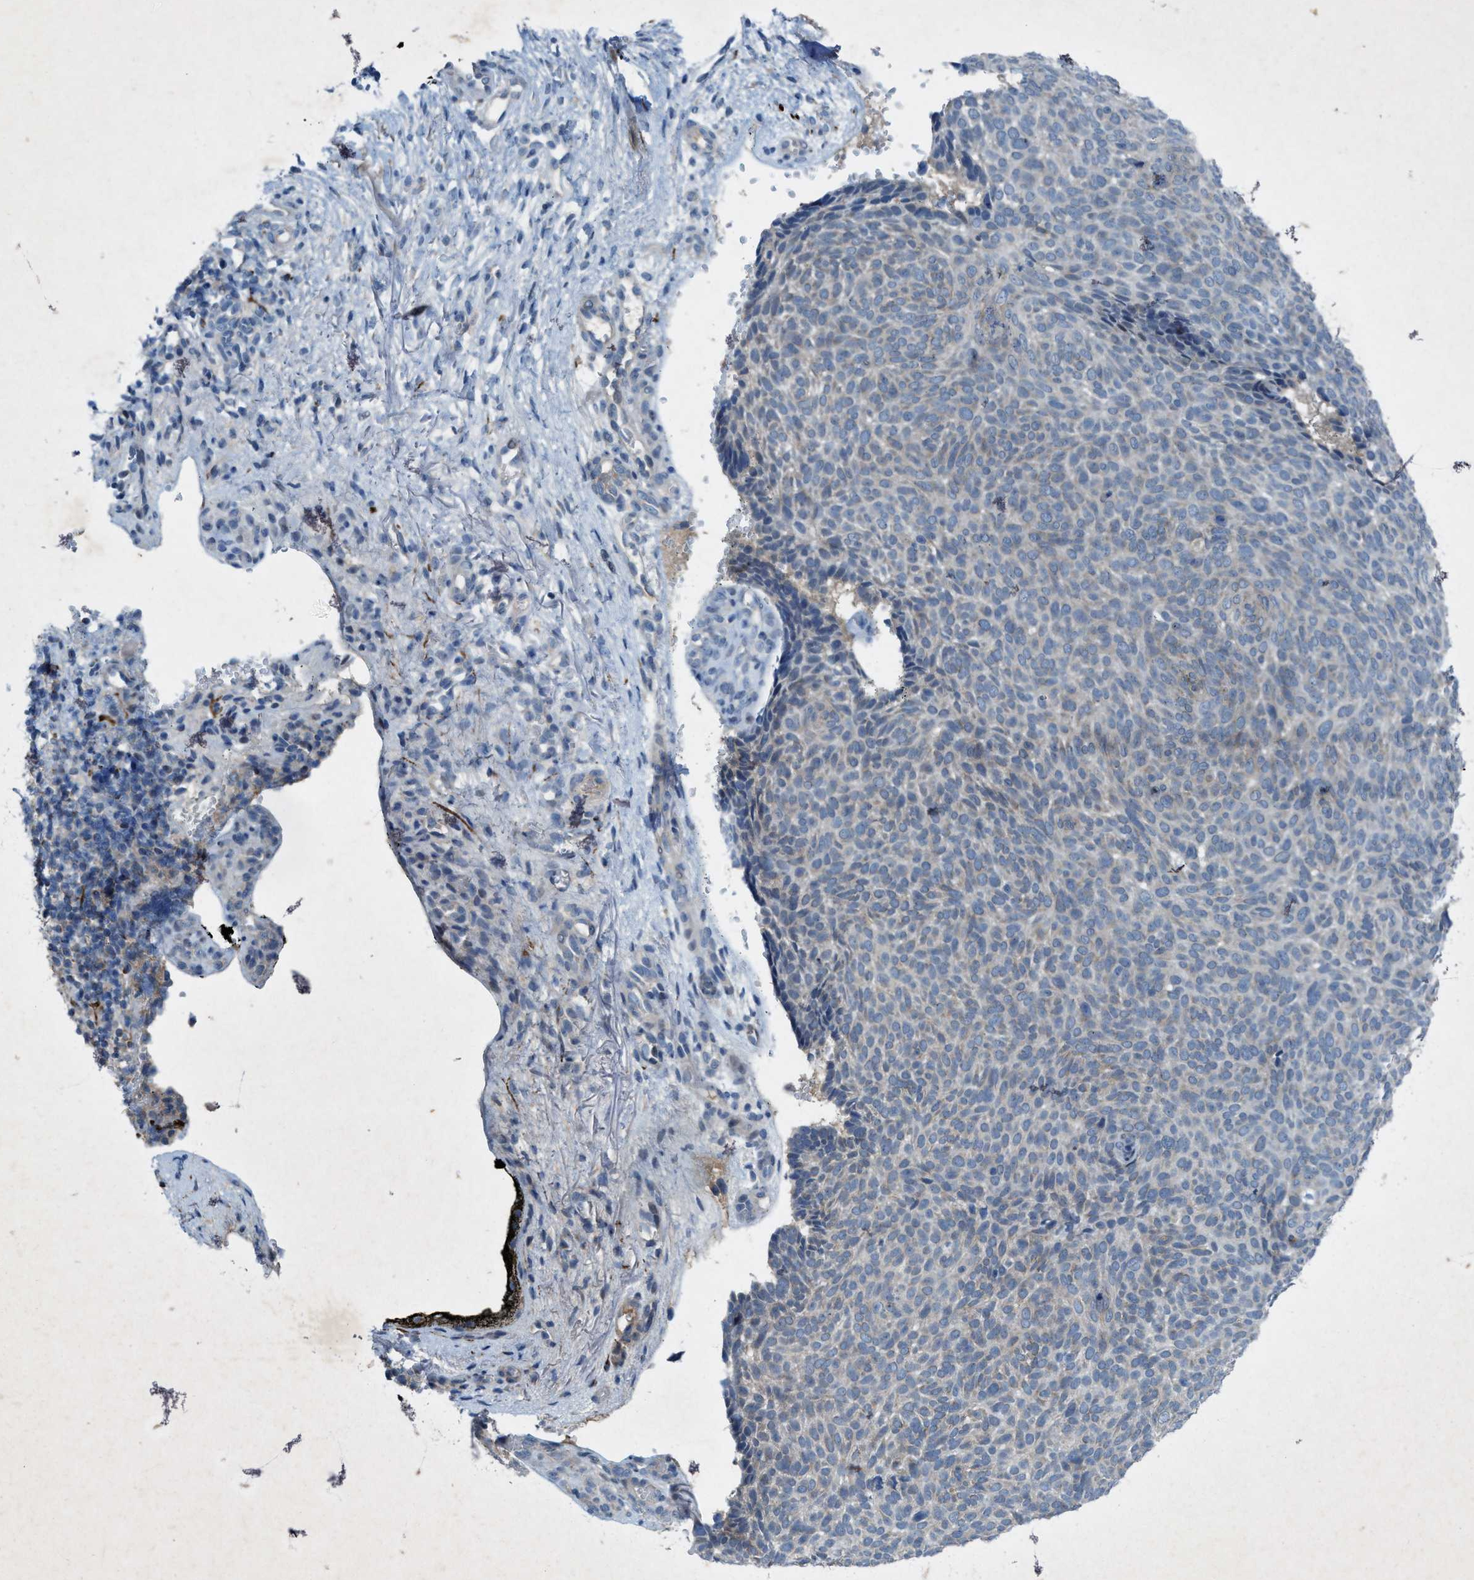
{"staining": {"intensity": "negative", "quantity": "none", "location": "none"}, "tissue": "skin cancer", "cell_type": "Tumor cells", "image_type": "cancer", "snomed": [{"axis": "morphology", "description": "Basal cell carcinoma"}, {"axis": "topography", "description": "Skin"}], "caption": "An immunohistochemistry photomicrograph of skin basal cell carcinoma is shown. There is no staining in tumor cells of skin basal cell carcinoma. (Stains: DAB (3,3'-diaminobenzidine) IHC with hematoxylin counter stain, Microscopy: brightfield microscopy at high magnification).", "gene": "URGCP", "patient": {"sex": "male", "age": 61}}